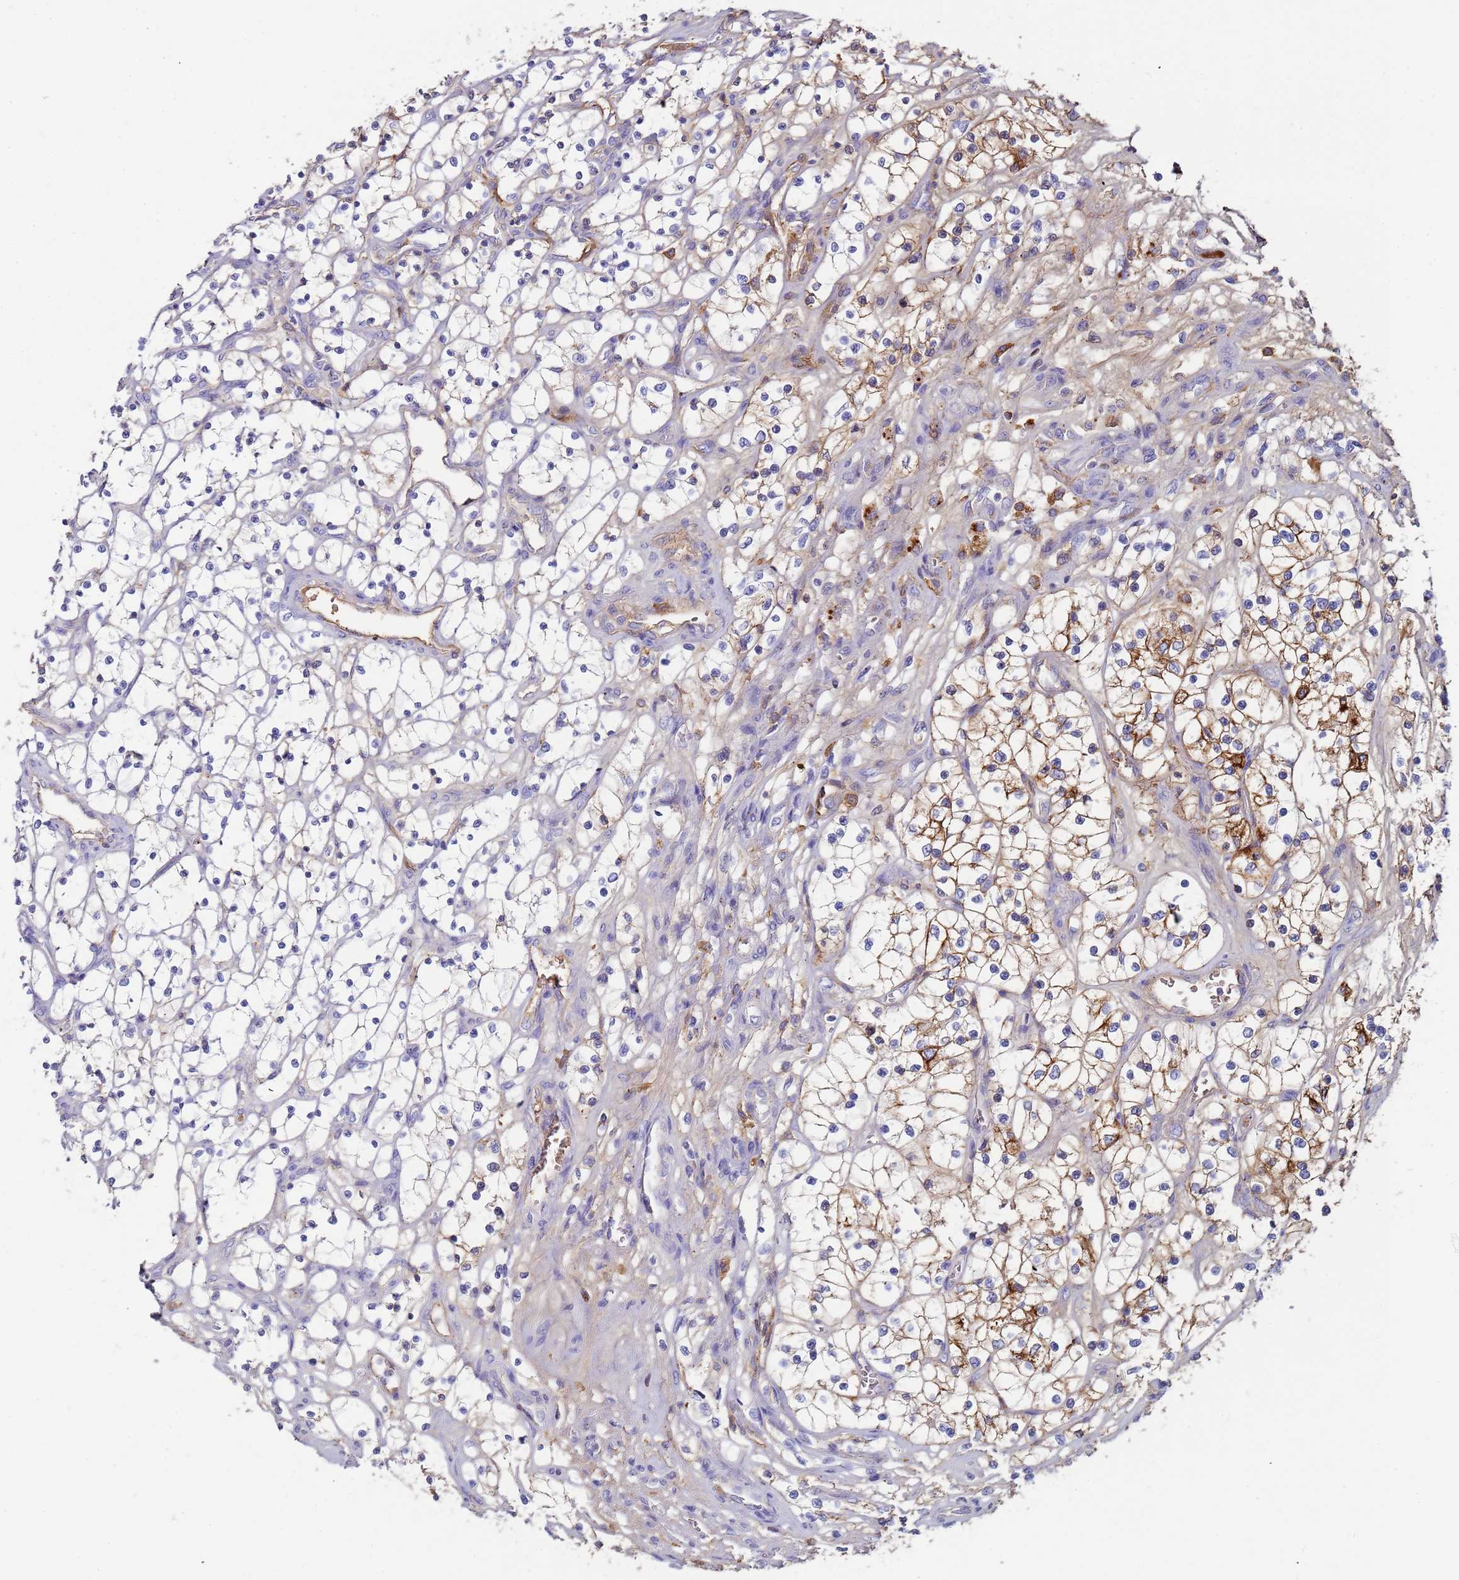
{"staining": {"intensity": "strong", "quantity": "<25%", "location": "cytoplasmic/membranous"}, "tissue": "renal cancer", "cell_type": "Tumor cells", "image_type": "cancer", "snomed": [{"axis": "morphology", "description": "Adenocarcinoma, NOS"}, {"axis": "topography", "description": "Kidney"}], "caption": "This image shows renal cancer stained with immunohistochemistry (IHC) to label a protein in brown. The cytoplasmic/membranous of tumor cells show strong positivity for the protein. Nuclei are counter-stained blue.", "gene": "CYSLTR2", "patient": {"sex": "female", "age": 69}}